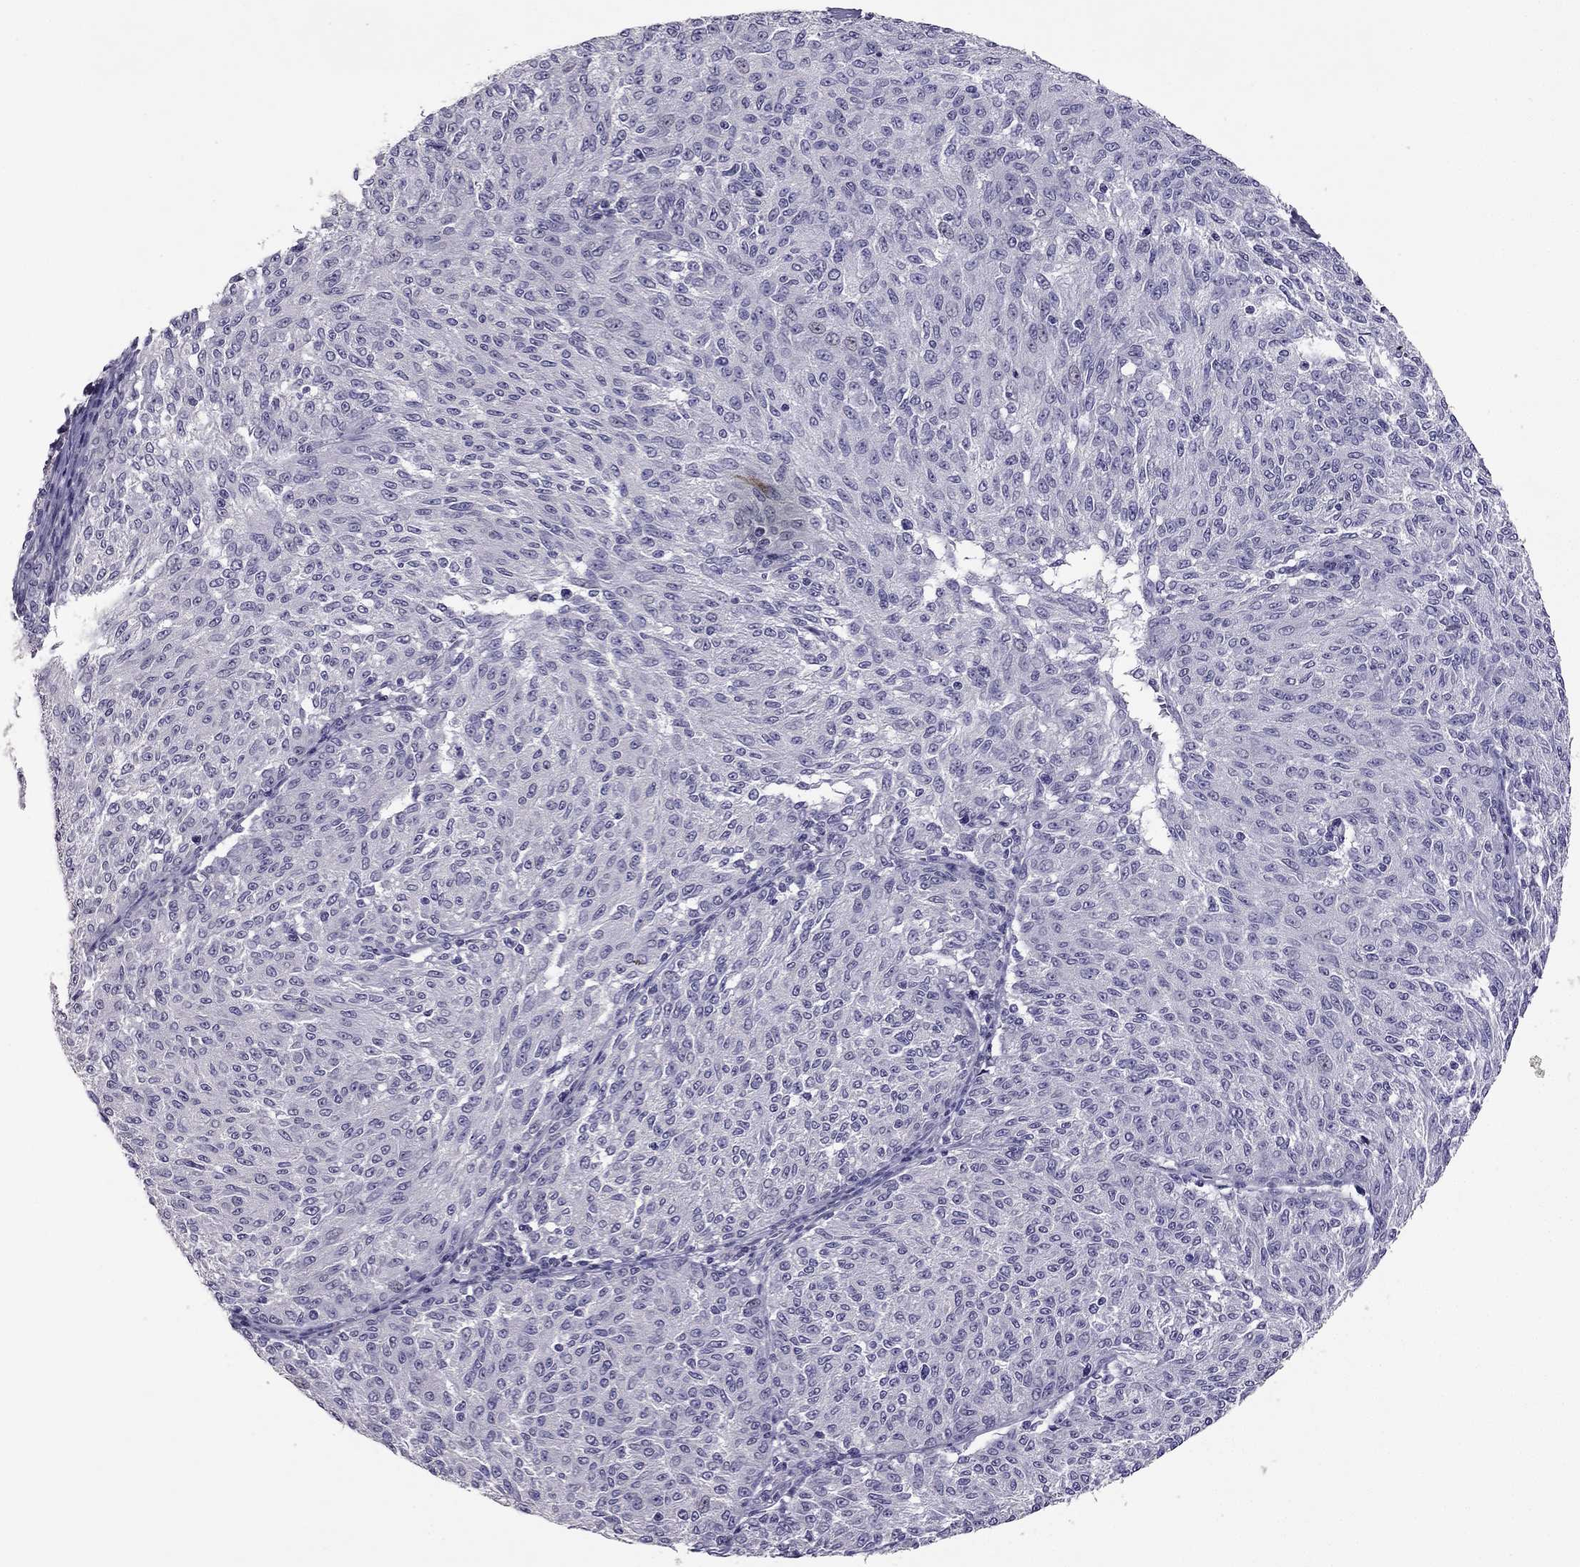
{"staining": {"intensity": "negative", "quantity": "none", "location": "none"}, "tissue": "melanoma", "cell_type": "Tumor cells", "image_type": "cancer", "snomed": [{"axis": "morphology", "description": "Malignant melanoma, NOS"}, {"axis": "topography", "description": "Skin"}], "caption": "A high-resolution image shows immunohistochemistry (IHC) staining of malignant melanoma, which shows no significant expression in tumor cells. The staining is performed using DAB (3,3'-diaminobenzidine) brown chromogen with nuclei counter-stained in using hematoxylin.", "gene": "RHO", "patient": {"sex": "female", "age": 72}}